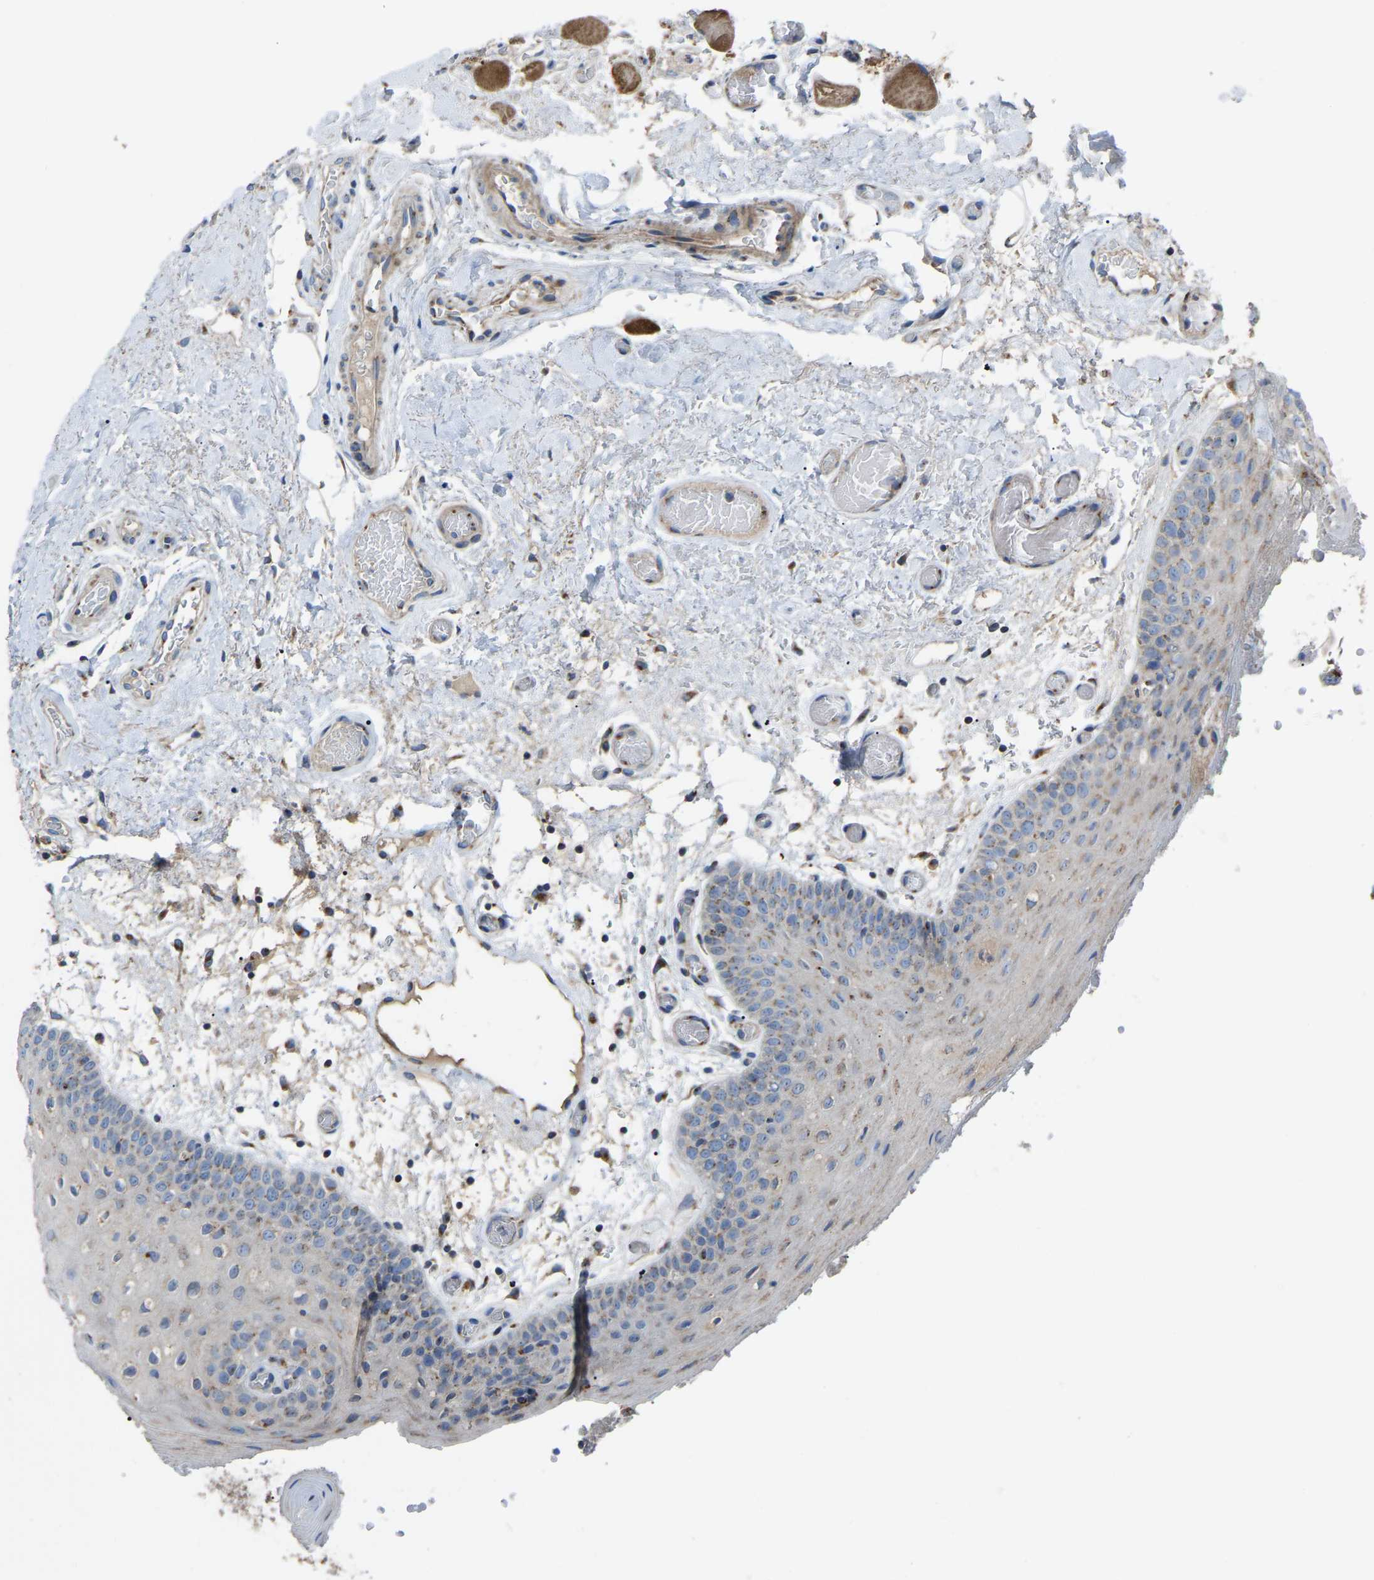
{"staining": {"intensity": "weak", "quantity": "25%-75%", "location": "cytoplasmic/membranous"}, "tissue": "oral mucosa", "cell_type": "Squamous epithelial cells", "image_type": "normal", "snomed": [{"axis": "morphology", "description": "Normal tissue, NOS"}, {"axis": "morphology", "description": "Squamous cell carcinoma, NOS"}, {"axis": "topography", "description": "Oral tissue"}, {"axis": "topography", "description": "Head-Neck"}], "caption": "A low amount of weak cytoplasmic/membranous positivity is seen in about 25%-75% of squamous epithelial cells in normal oral mucosa. (brown staining indicates protein expression, while blue staining denotes nuclei).", "gene": "CANT1", "patient": {"sex": "male", "age": 71}}